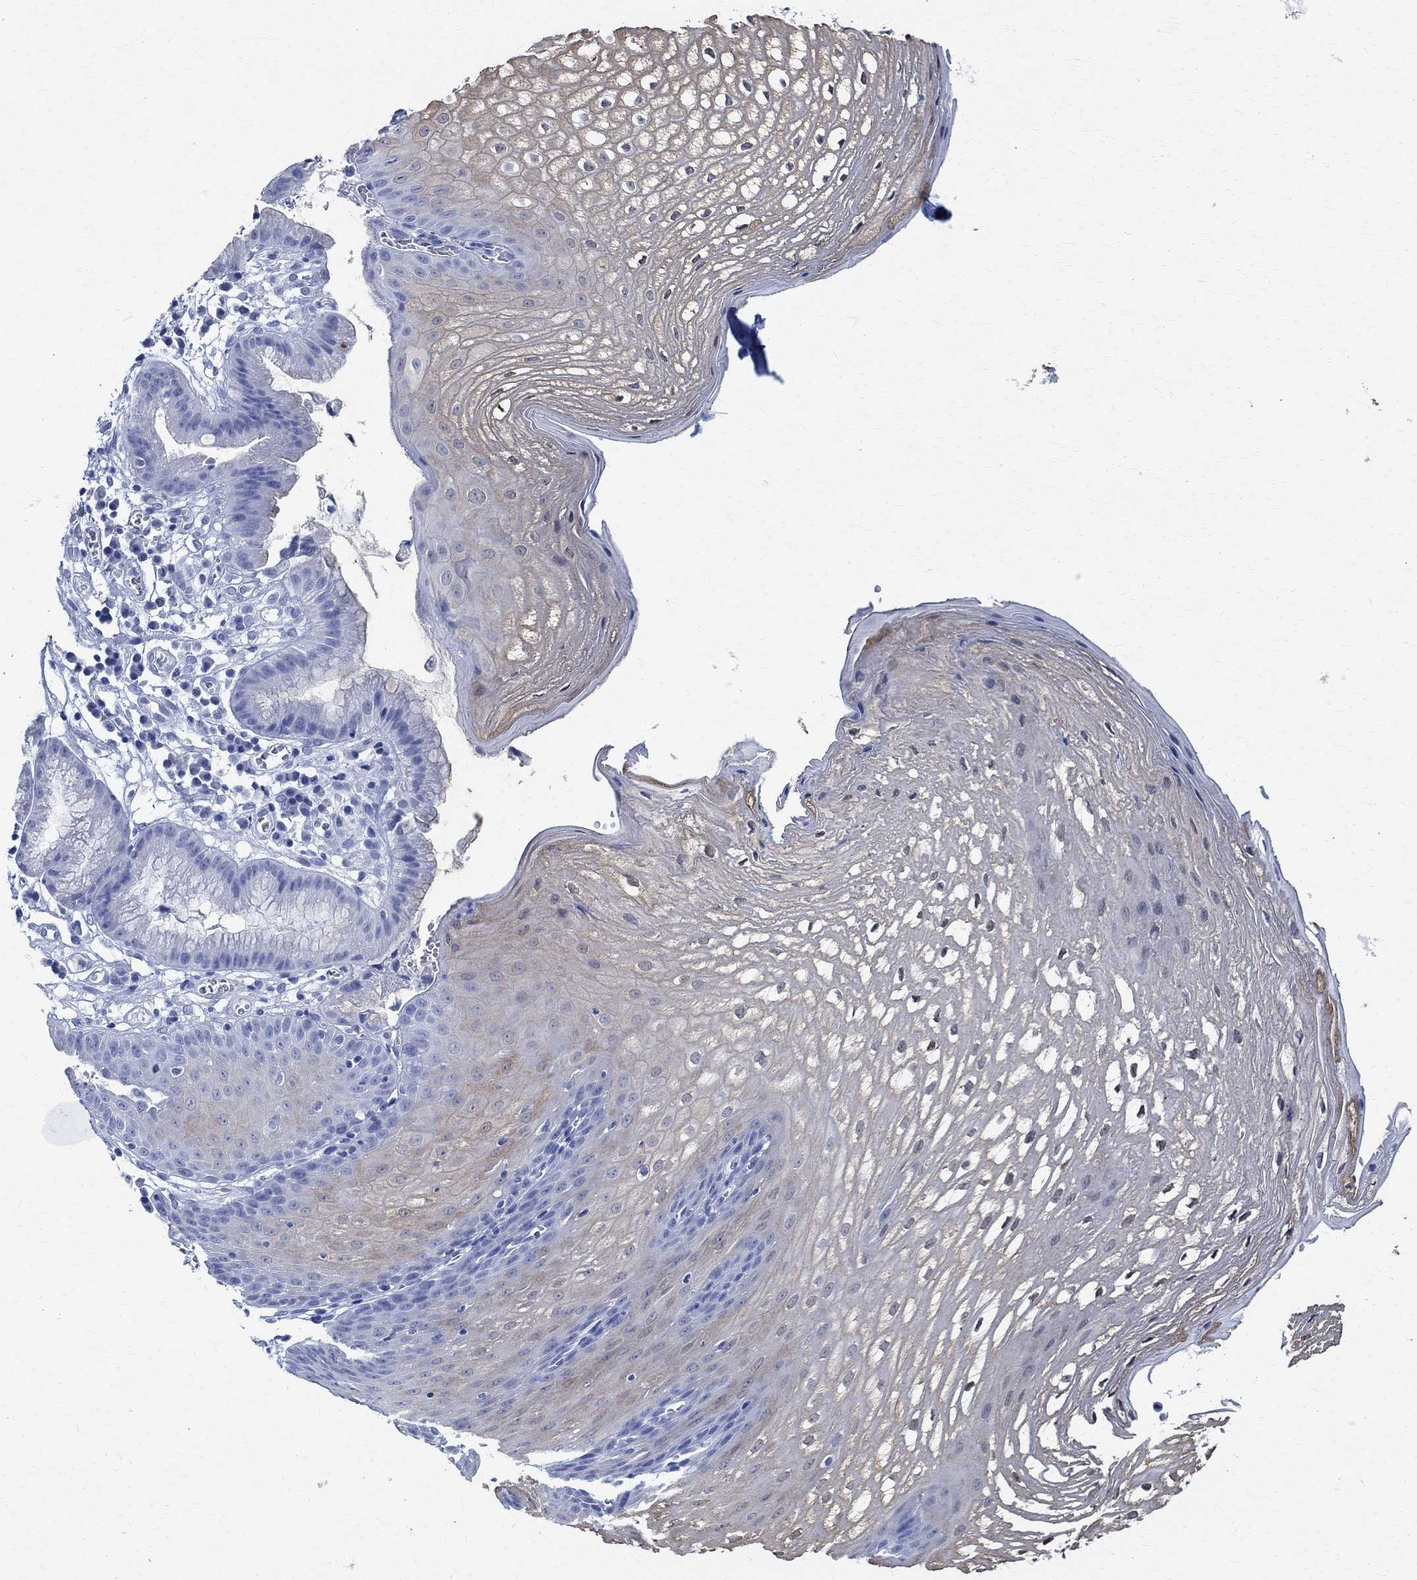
{"staining": {"intensity": "negative", "quantity": "none", "location": "none"}, "tissue": "esophagus", "cell_type": "Squamous epithelial cells", "image_type": "normal", "snomed": [{"axis": "morphology", "description": "Normal tissue, NOS"}, {"axis": "topography", "description": "Esophagus"}], "caption": "A high-resolution histopathology image shows immunohistochemistry (IHC) staining of unremarkable esophagus, which shows no significant positivity in squamous epithelial cells. (DAB (3,3'-diaminobenzidine) immunohistochemistry visualized using brightfield microscopy, high magnification).", "gene": "TMEM221", "patient": {"sex": "male", "age": 72}}